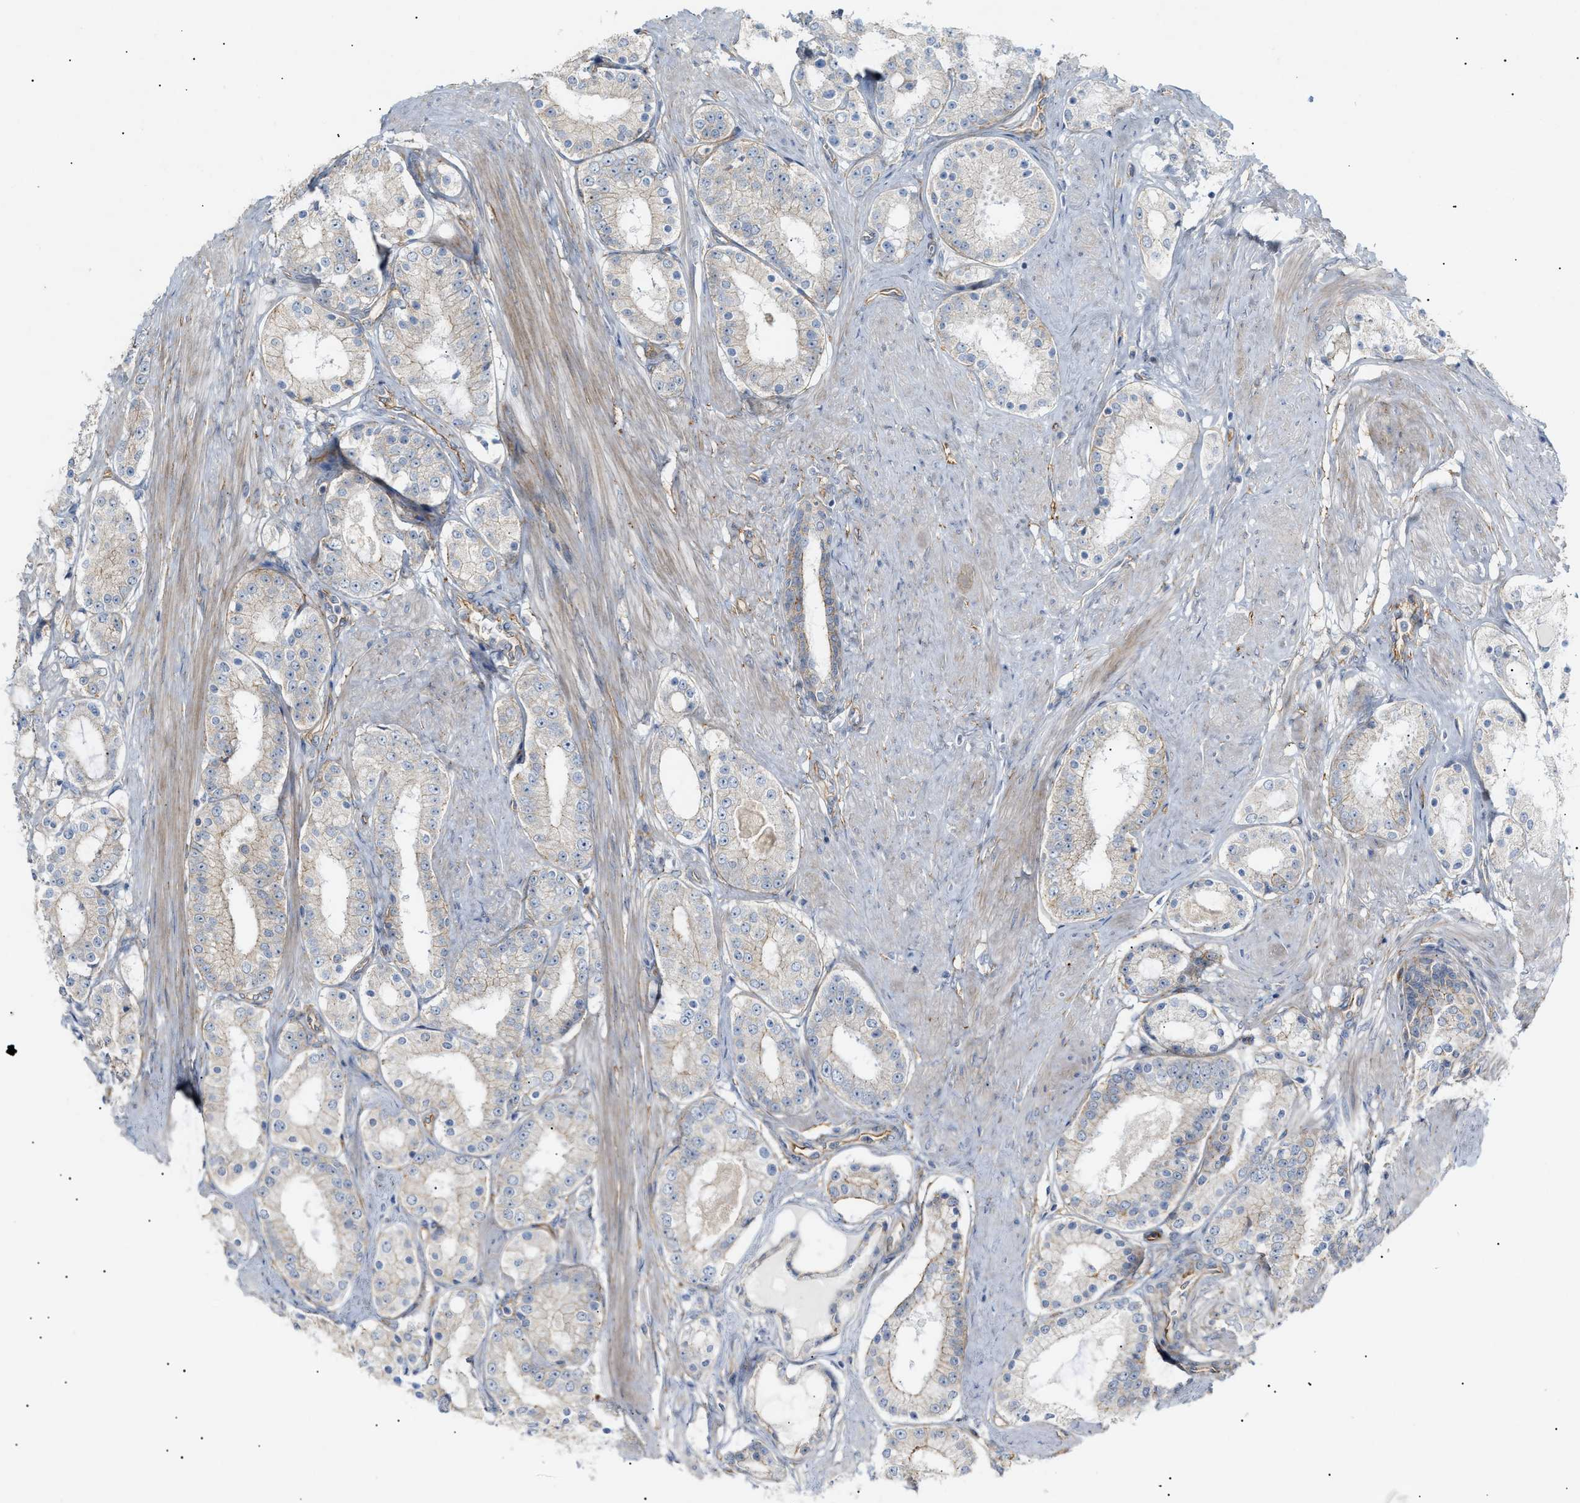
{"staining": {"intensity": "moderate", "quantity": "<25%", "location": "cytoplasmic/membranous"}, "tissue": "prostate cancer", "cell_type": "Tumor cells", "image_type": "cancer", "snomed": [{"axis": "morphology", "description": "Adenocarcinoma, Low grade"}, {"axis": "topography", "description": "Prostate"}], "caption": "DAB immunohistochemical staining of prostate cancer exhibits moderate cytoplasmic/membranous protein positivity in approximately <25% of tumor cells.", "gene": "ZFHX2", "patient": {"sex": "male", "age": 63}}